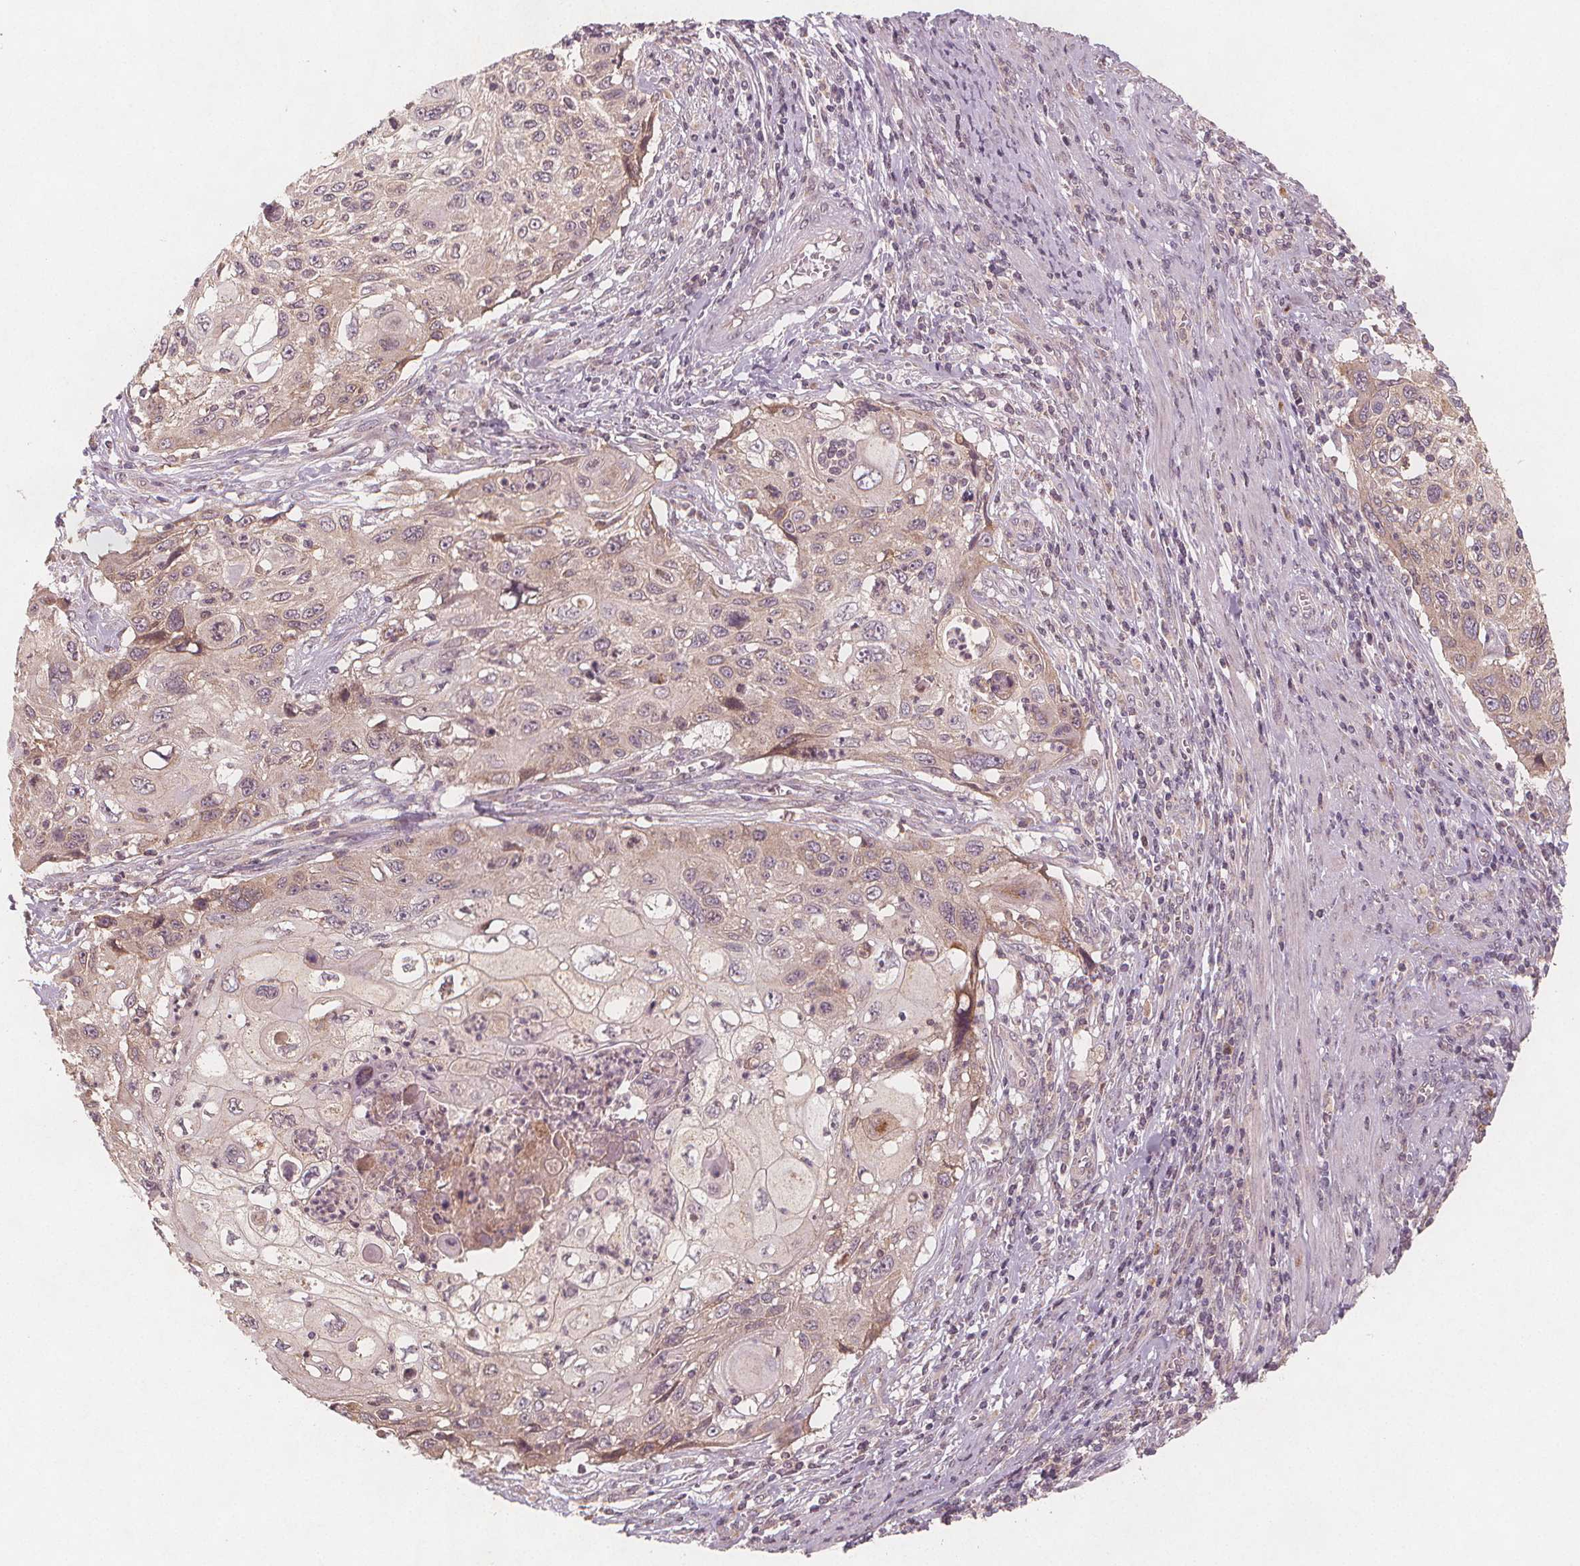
{"staining": {"intensity": "negative", "quantity": "none", "location": "none"}, "tissue": "cervical cancer", "cell_type": "Tumor cells", "image_type": "cancer", "snomed": [{"axis": "morphology", "description": "Squamous cell carcinoma, NOS"}, {"axis": "topography", "description": "Cervix"}], "caption": "An IHC micrograph of cervical squamous cell carcinoma is shown. There is no staining in tumor cells of cervical squamous cell carcinoma. (DAB (3,3'-diaminobenzidine) immunohistochemistry, high magnification).", "gene": "NCSTN", "patient": {"sex": "female", "age": 70}}